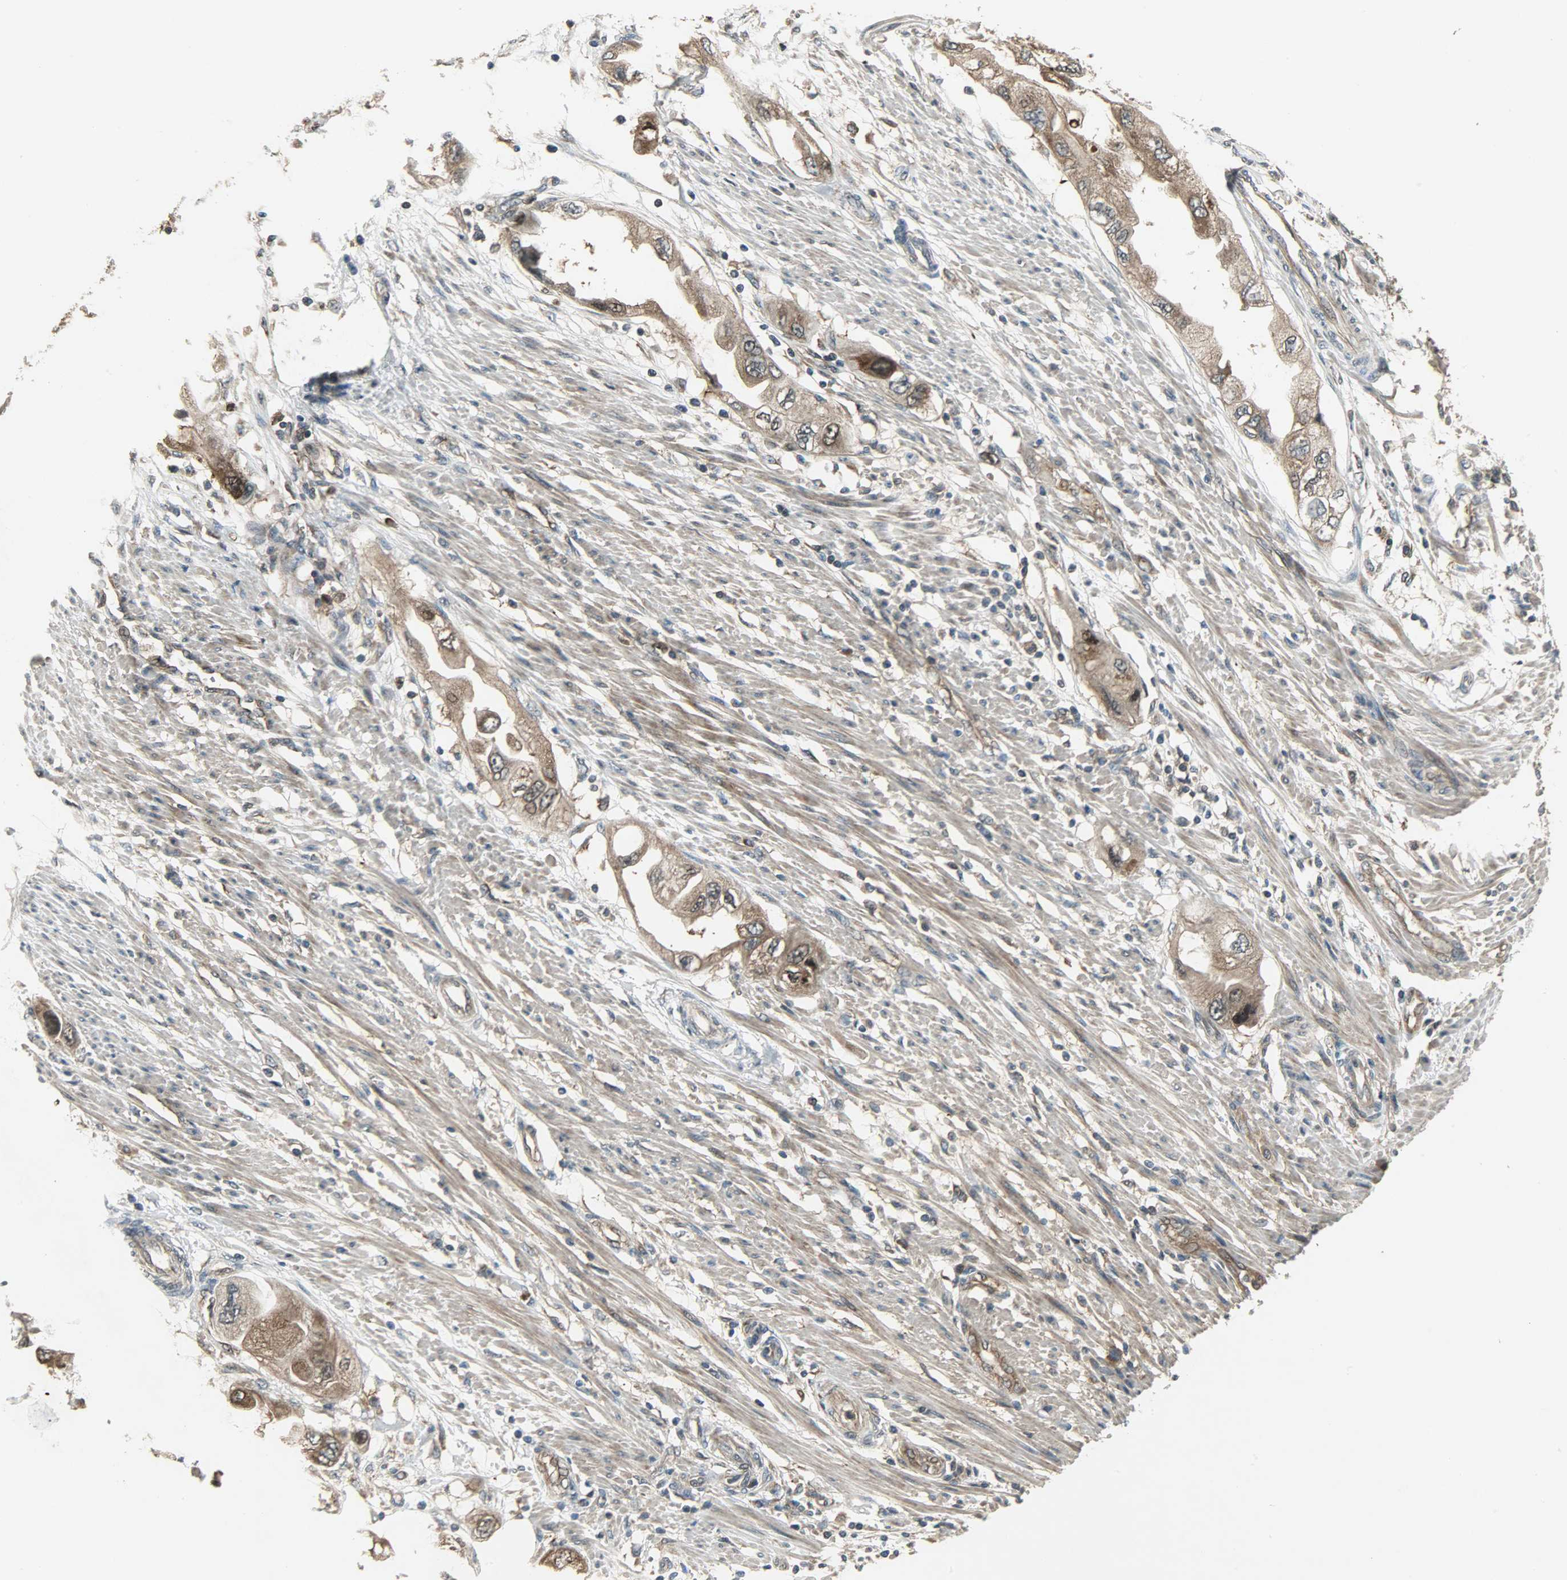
{"staining": {"intensity": "strong", "quantity": ">75%", "location": "cytoplasmic/membranous"}, "tissue": "endometrial cancer", "cell_type": "Tumor cells", "image_type": "cancer", "snomed": [{"axis": "morphology", "description": "Adenocarcinoma, NOS"}, {"axis": "topography", "description": "Endometrium"}], "caption": "Protein expression by immunohistochemistry (IHC) displays strong cytoplasmic/membranous staining in about >75% of tumor cells in adenocarcinoma (endometrial).", "gene": "AMT", "patient": {"sex": "female", "age": 67}}